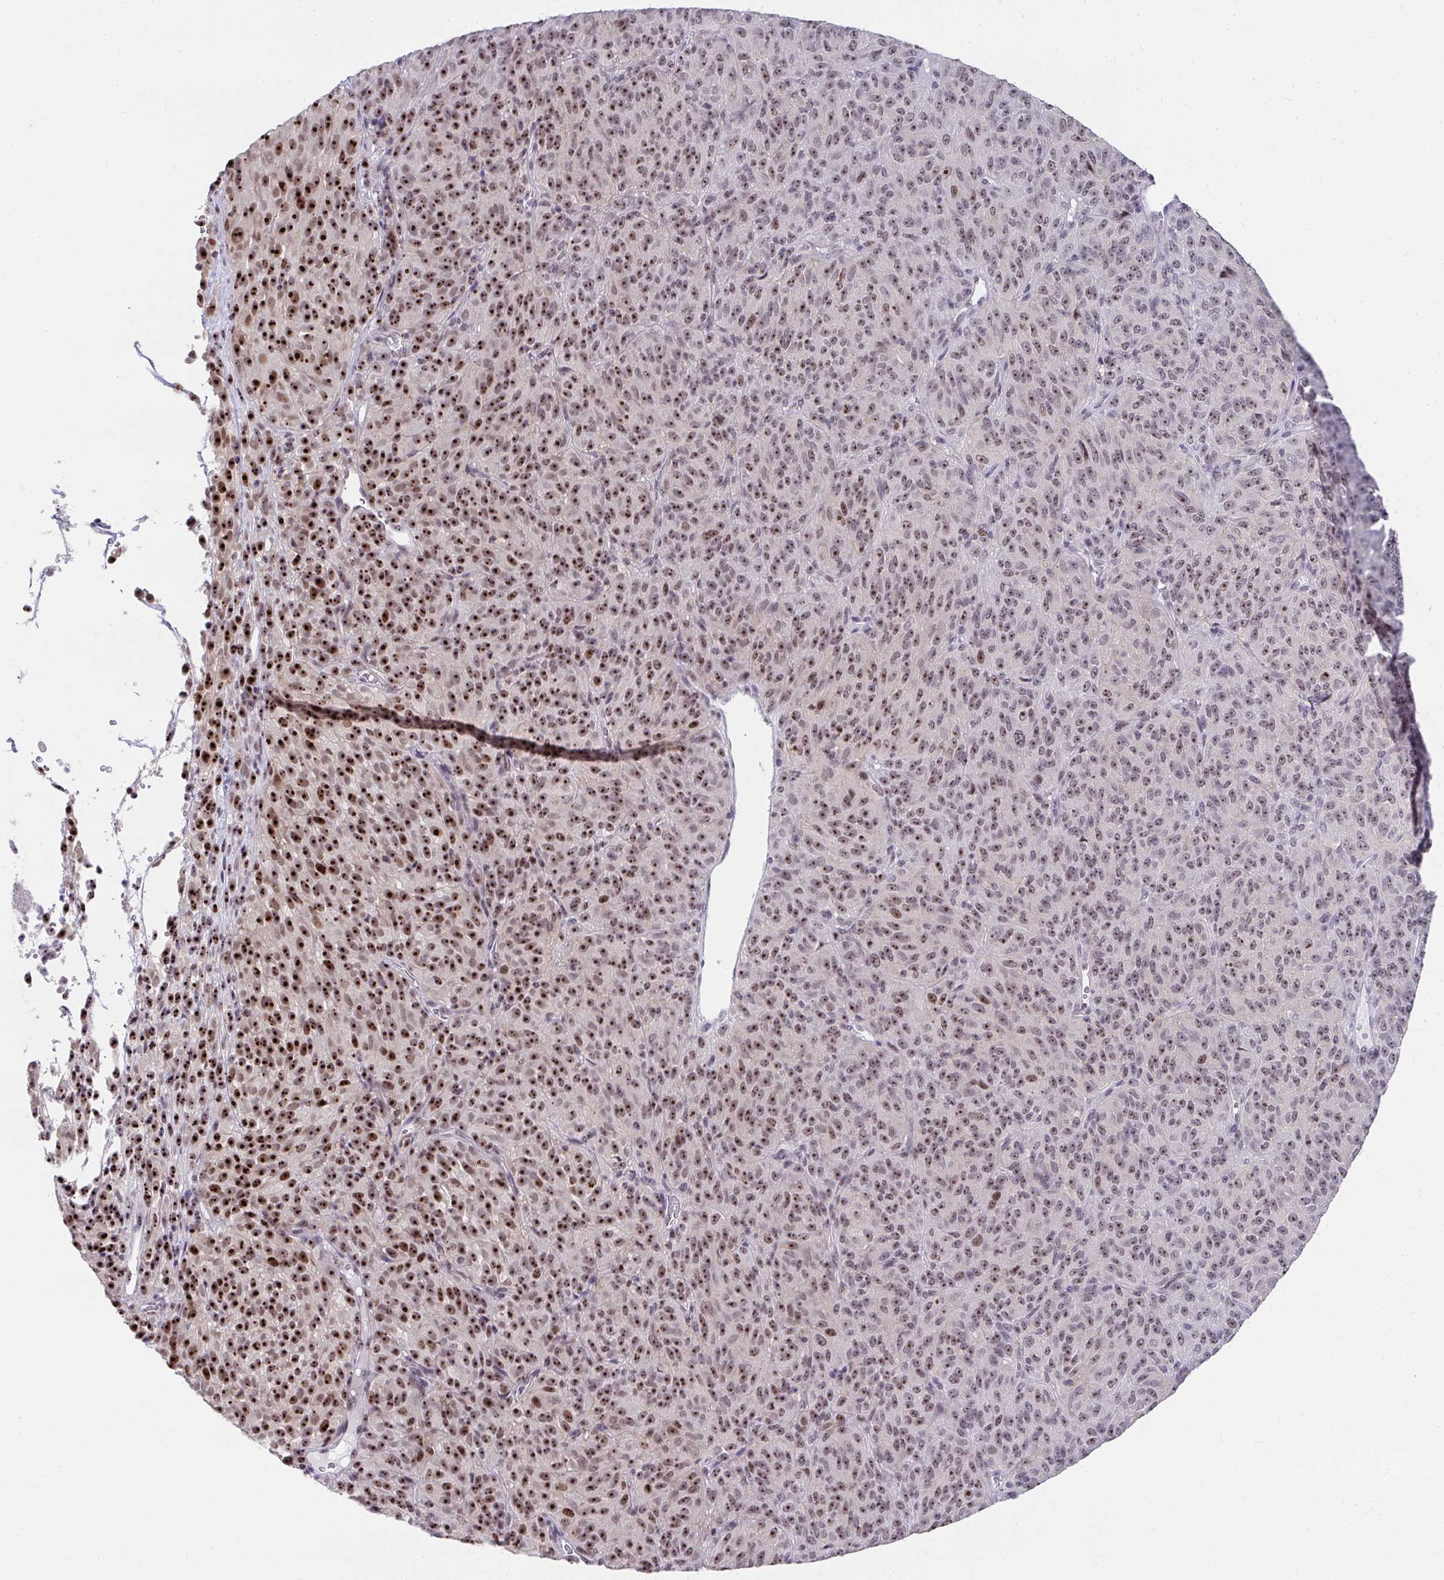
{"staining": {"intensity": "strong", "quantity": "25%-75%", "location": "nuclear"}, "tissue": "melanoma", "cell_type": "Tumor cells", "image_type": "cancer", "snomed": [{"axis": "morphology", "description": "Malignant melanoma, Metastatic site"}, {"axis": "topography", "description": "Brain"}], "caption": "Protein expression analysis of human malignant melanoma (metastatic site) reveals strong nuclear staining in about 25%-75% of tumor cells.", "gene": "HIRA", "patient": {"sex": "female", "age": 56}}